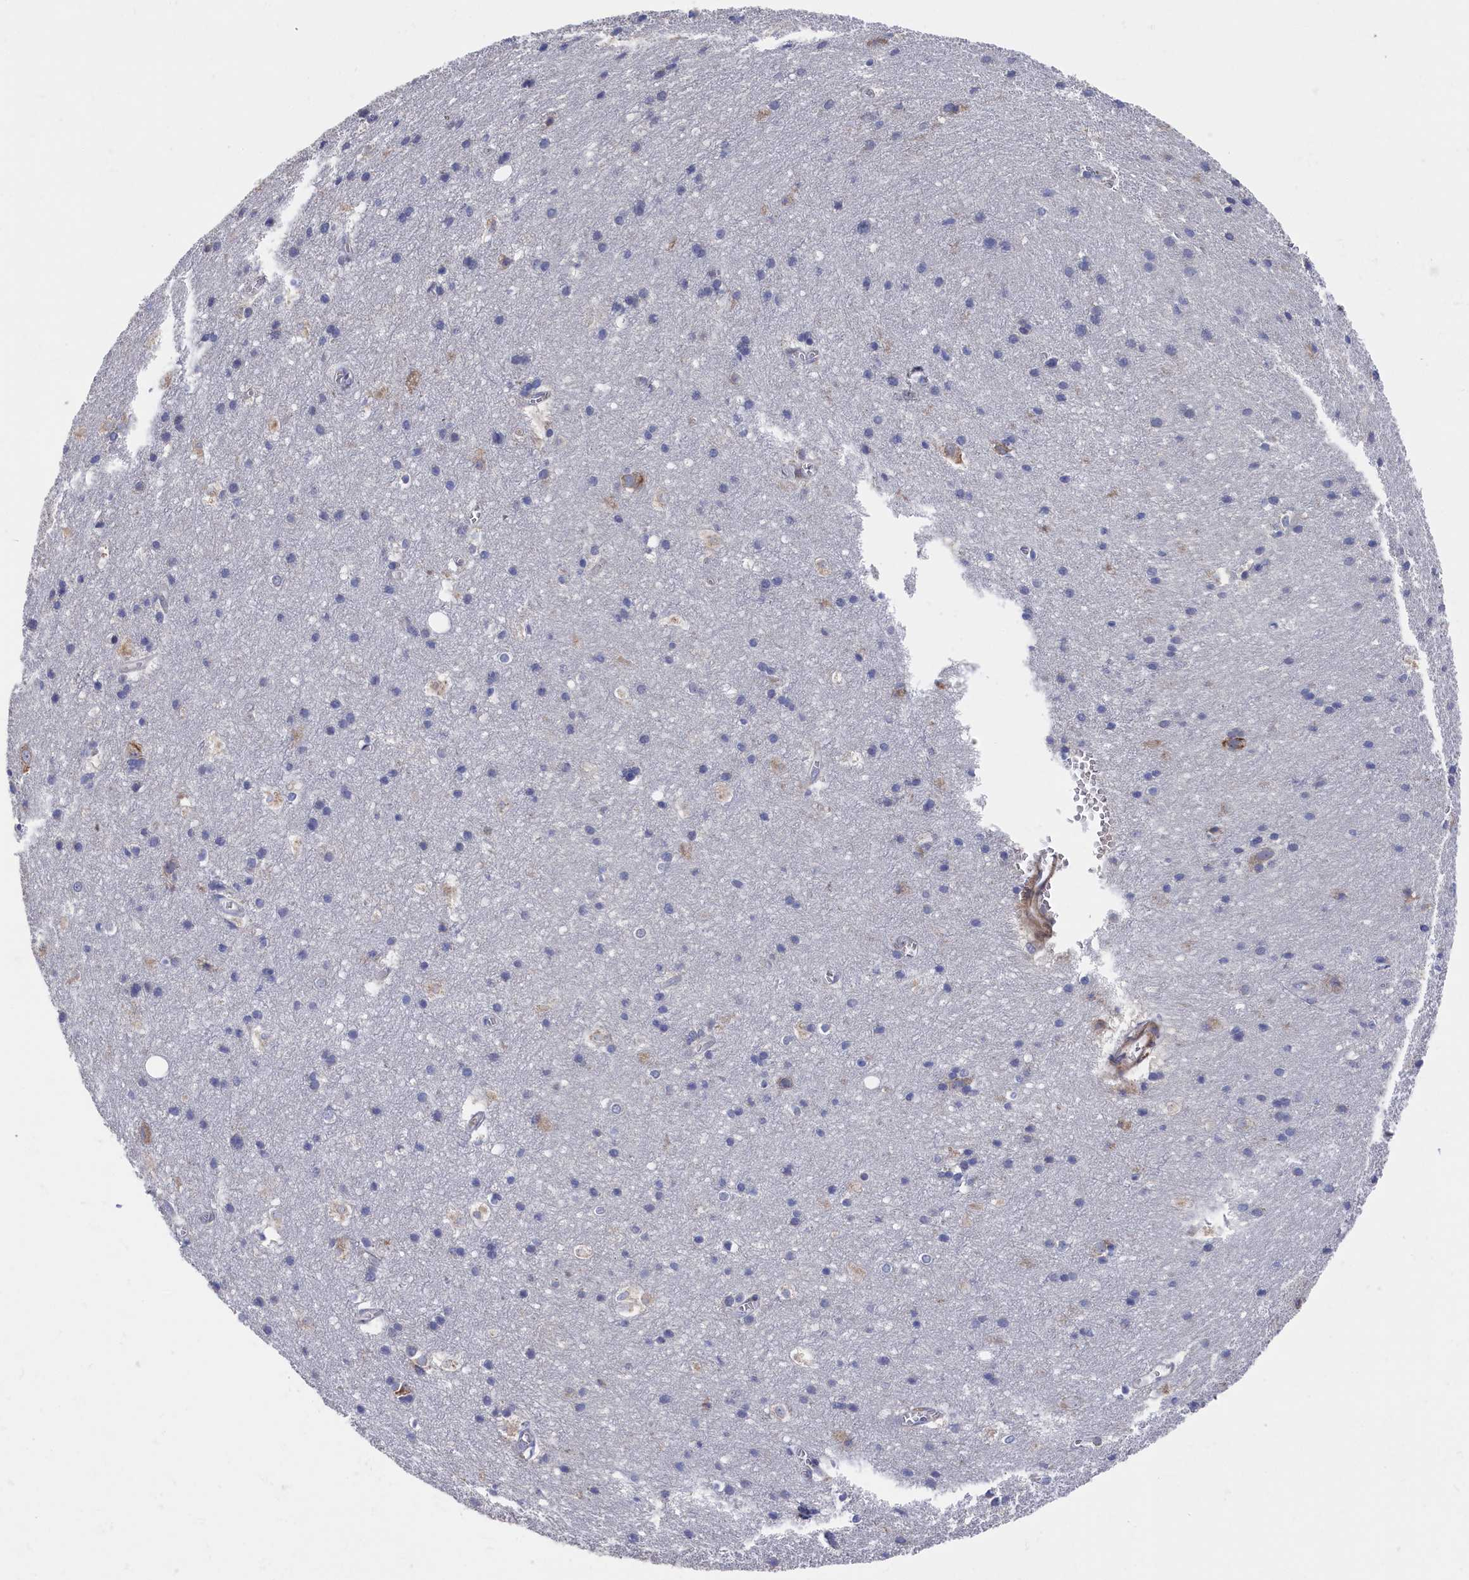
{"staining": {"intensity": "moderate", "quantity": "25%-75%", "location": "cytoplasmic/membranous"}, "tissue": "cerebral cortex", "cell_type": "Endothelial cells", "image_type": "normal", "snomed": [{"axis": "morphology", "description": "Normal tissue, NOS"}, {"axis": "topography", "description": "Cerebral cortex"}], "caption": "Cerebral cortex stained with DAB (3,3'-diaminobenzidine) IHC reveals medium levels of moderate cytoplasmic/membranous expression in about 25%-75% of endothelial cells.", "gene": "CYB5D2", "patient": {"sex": "male", "age": 54}}